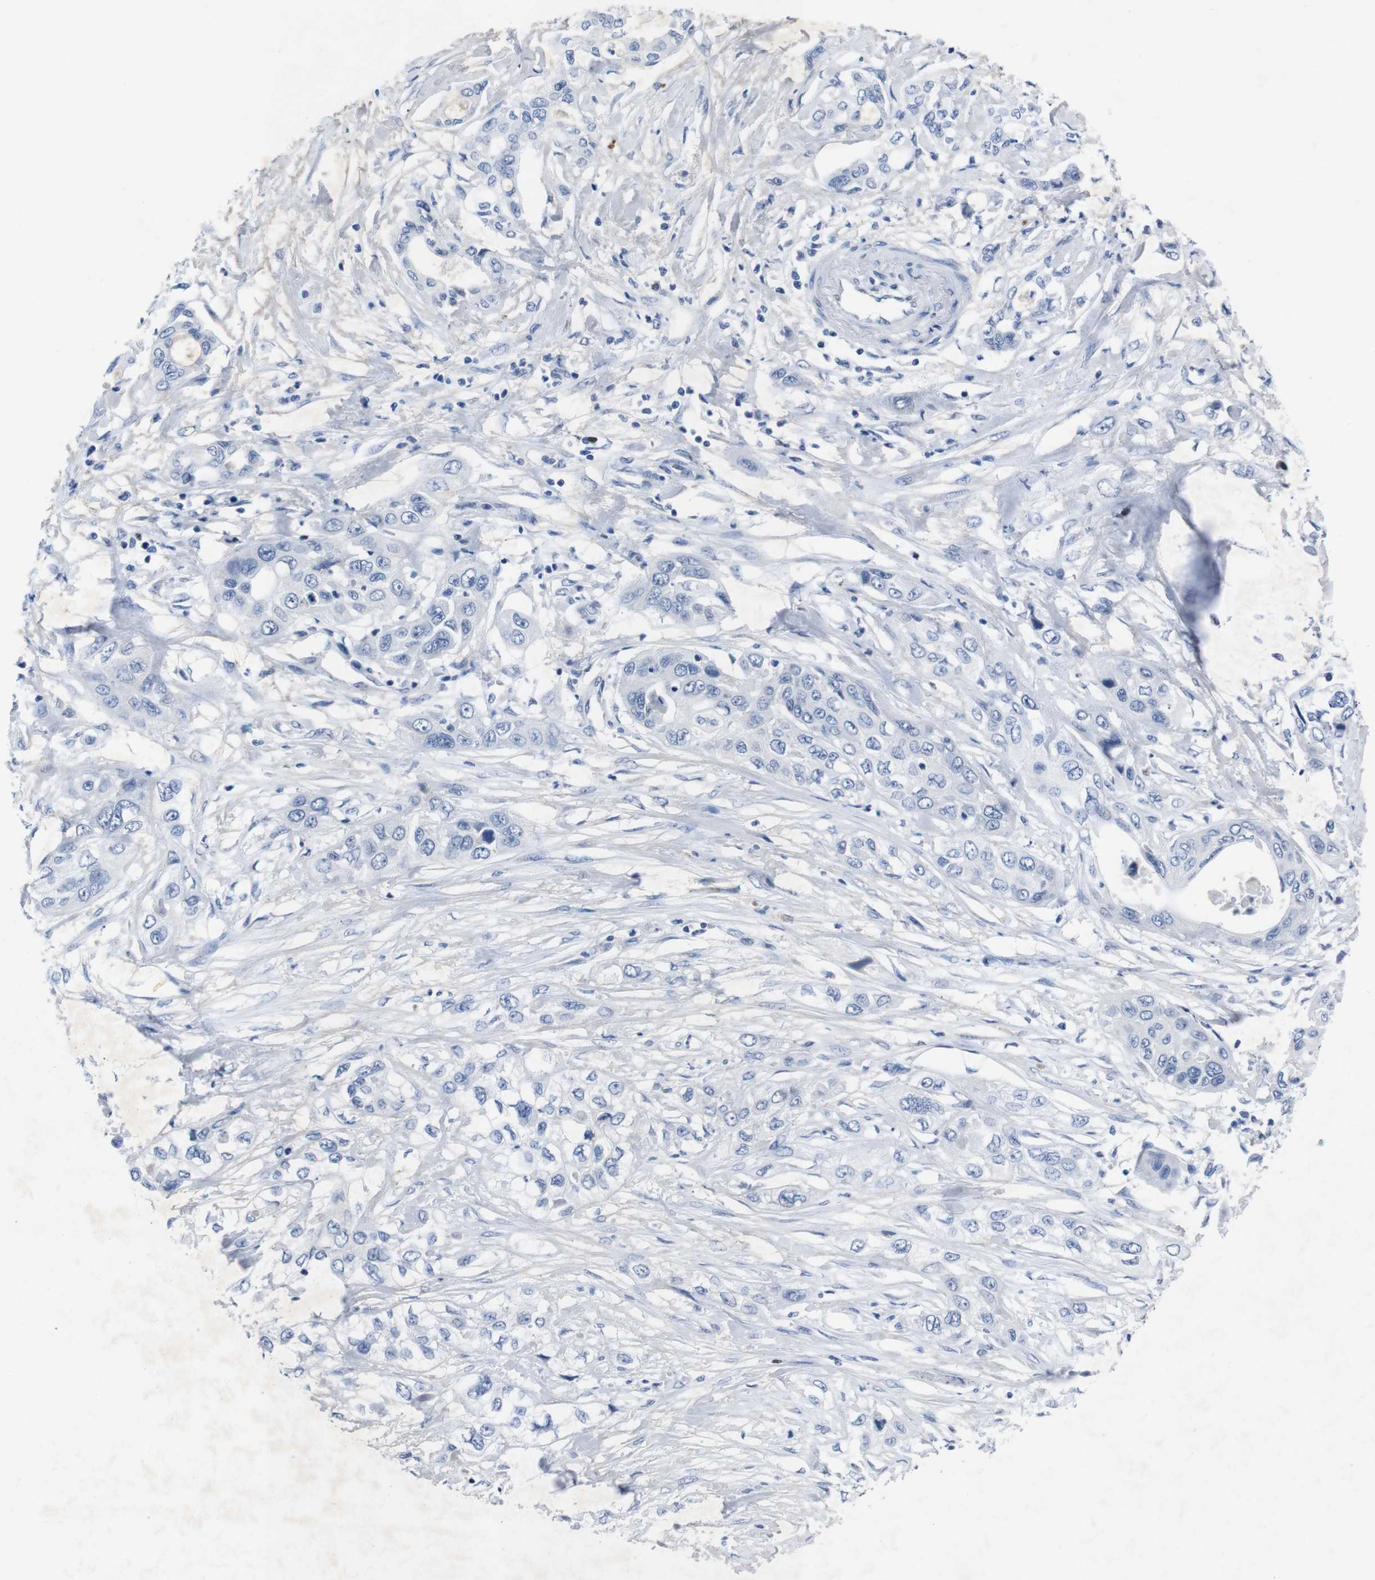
{"staining": {"intensity": "negative", "quantity": "none", "location": "none"}, "tissue": "pancreatic cancer", "cell_type": "Tumor cells", "image_type": "cancer", "snomed": [{"axis": "morphology", "description": "Adenocarcinoma, NOS"}, {"axis": "topography", "description": "Pancreas"}], "caption": "This is a image of immunohistochemistry staining of adenocarcinoma (pancreatic), which shows no expression in tumor cells.", "gene": "IRF4", "patient": {"sex": "female", "age": 70}}